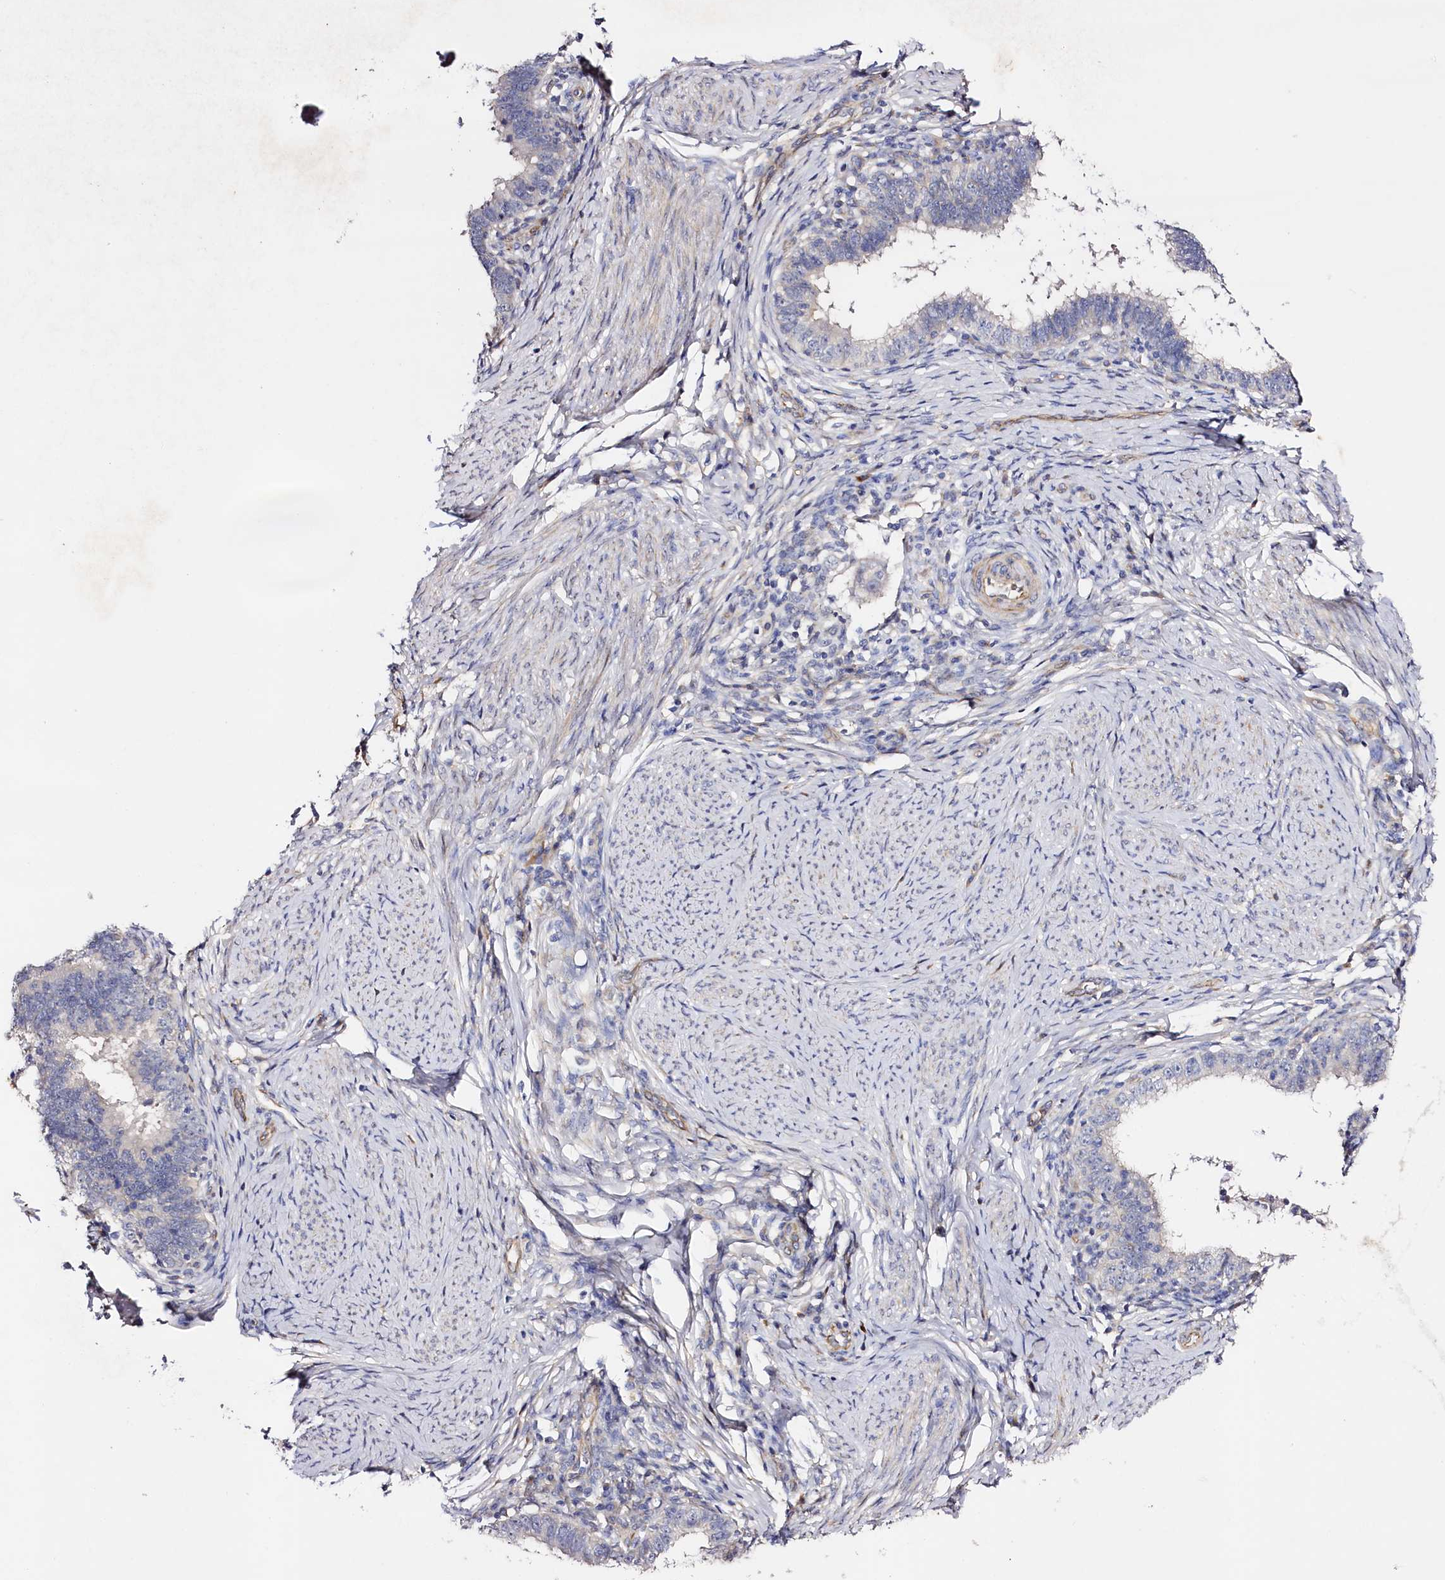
{"staining": {"intensity": "negative", "quantity": "none", "location": "none"}, "tissue": "cervical cancer", "cell_type": "Tumor cells", "image_type": "cancer", "snomed": [{"axis": "morphology", "description": "Adenocarcinoma, NOS"}, {"axis": "topography", "description": "Cervix"}], "caption": "Adenocarcinoma (cervical) was stained to show a protein in brown. There is no significant staining in tumor cells. (DAB (3,3'-diaminobenzidine) IHC, high magnification).", "gene": "SLC7A1", "patient": {"sex": "female", "age": 36}}